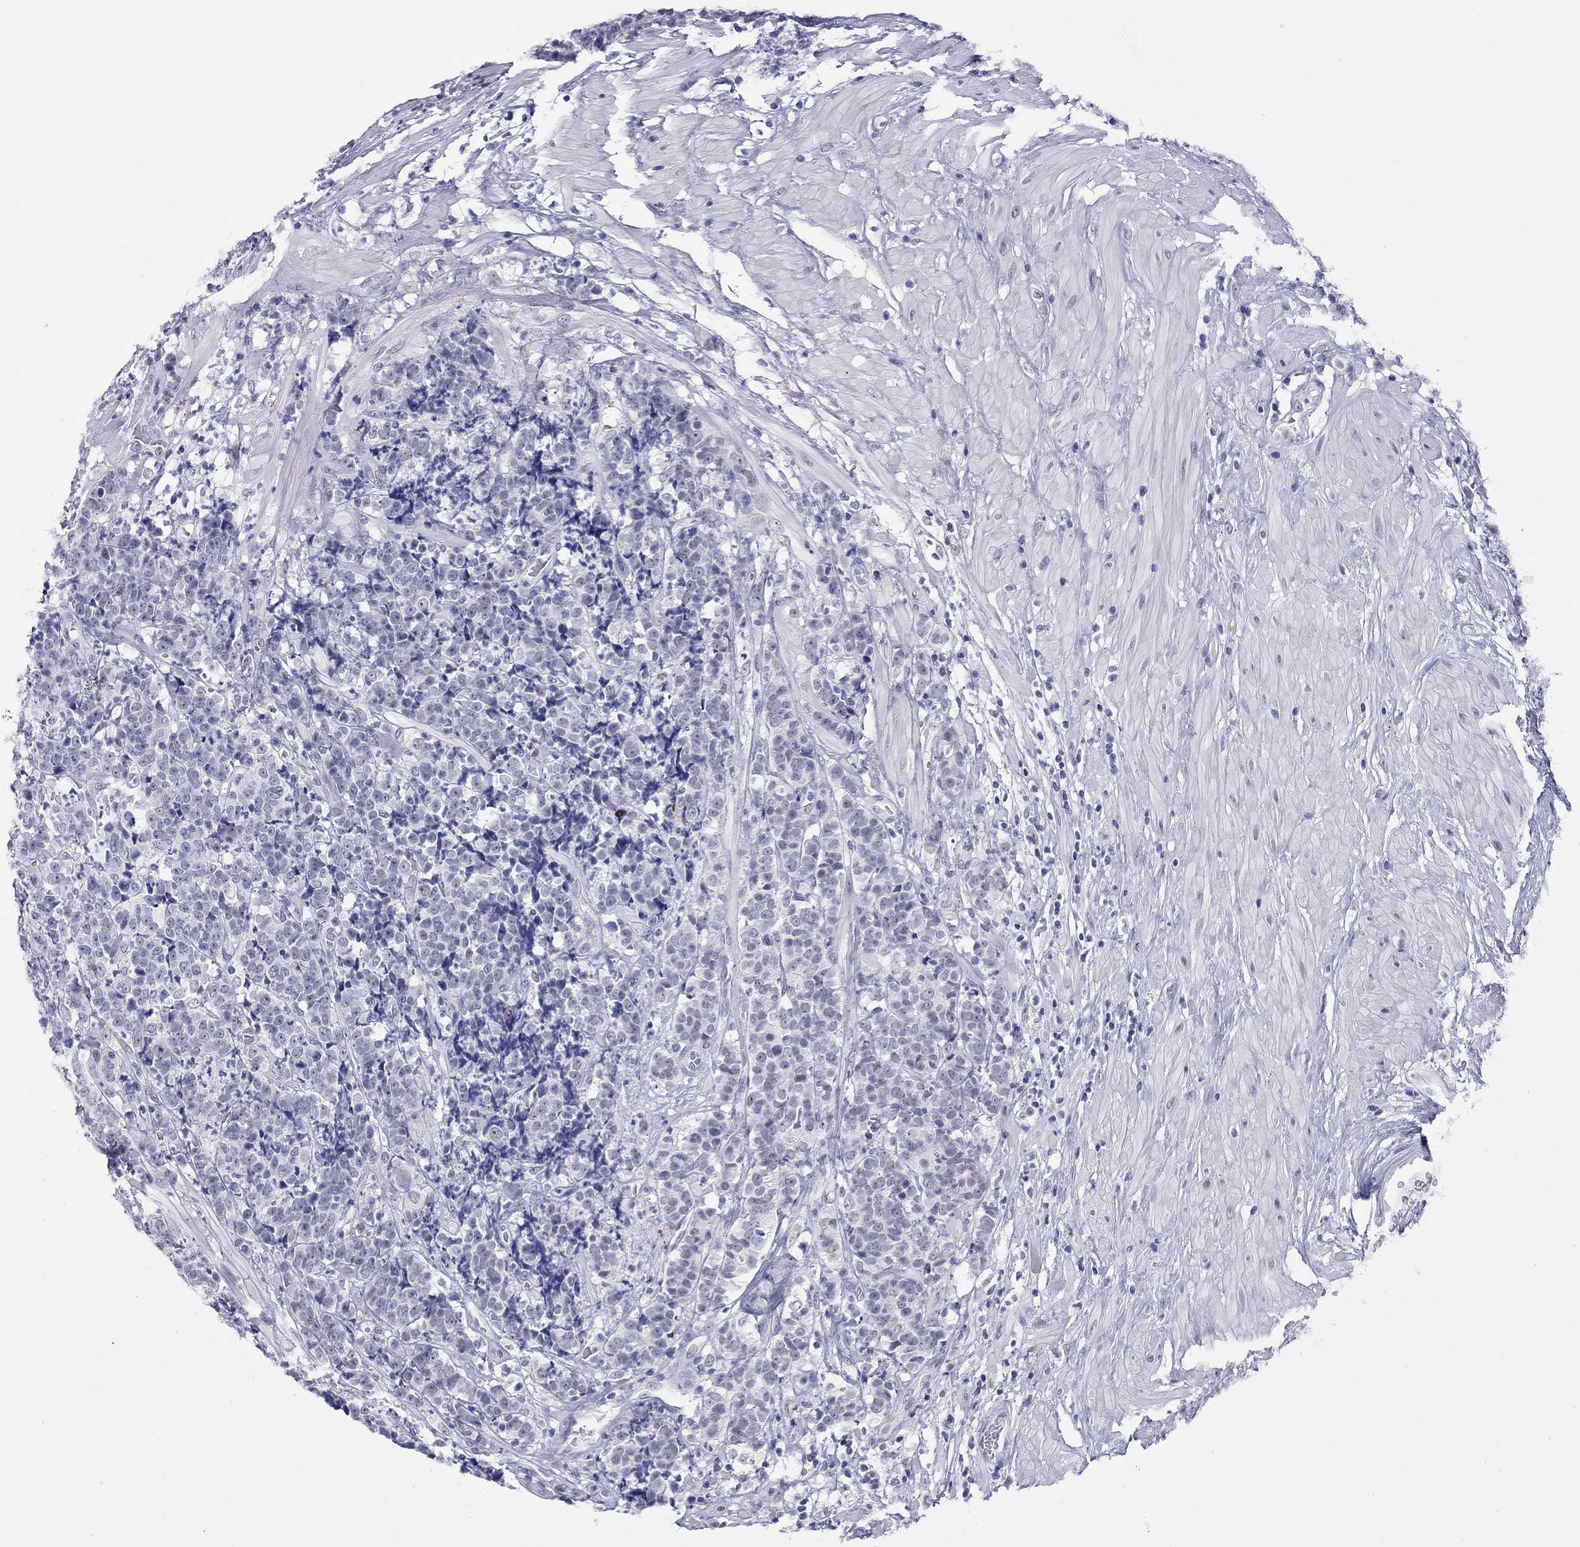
{"staining": {"intensity": "negative", "quantity": "none", "location": "none"}, "tissue": "prostate cancer", "cell_type": "Tumor cells", "image_type": "cancer", "snomed": [{"axis": "morphology", "description": "Adenocarcinoma, NOS"}, {"axis": "topography", "description": "Prostate"}], "caption": "Immunohistochemical staining of prostate cancer (adenocarcinoma) demonstrates no significant positivity in tumor cells.", "gene": "SLC30A8", "patient": {"sex": "male", "age": 67}}